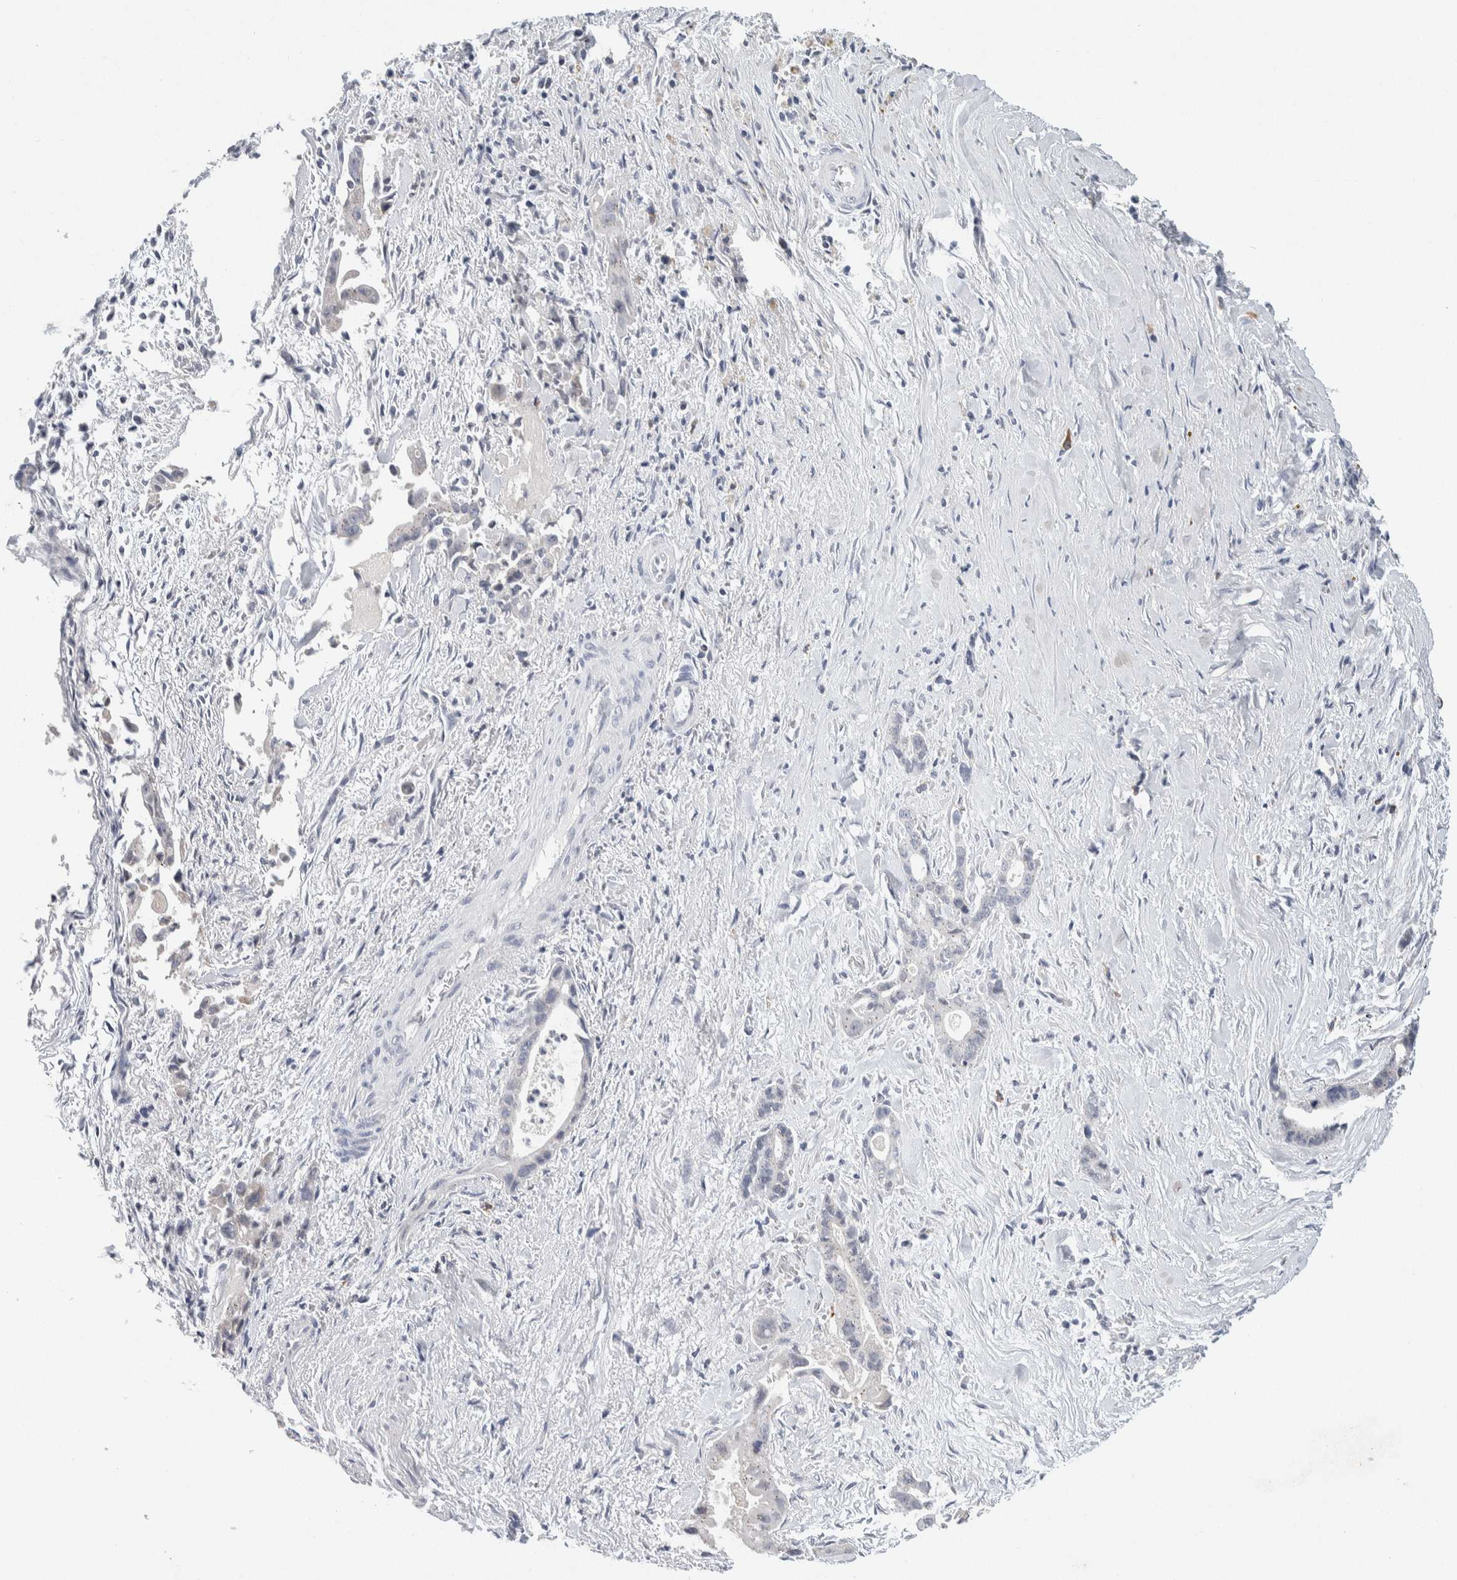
{"staining": {"intensity": "negative", "quantity": "none", "location": "none"}, "tissue": "liver cancer", "cell_type": "Tumor cells", "image_type": "cancer", "snomed": [{"axis": "morphology", "description": "Cholangiocarcinoma"}, {"axis": "topography", "description": "Liver"}], "caption": "This is a photomicrograph of immunohistochemistry (IHC) staining of cholangiocarcinoma (liver), which shows no staining in tumor cells.", "gene": "SCN2A", "patient": {"sex": "female", "age": 55}}